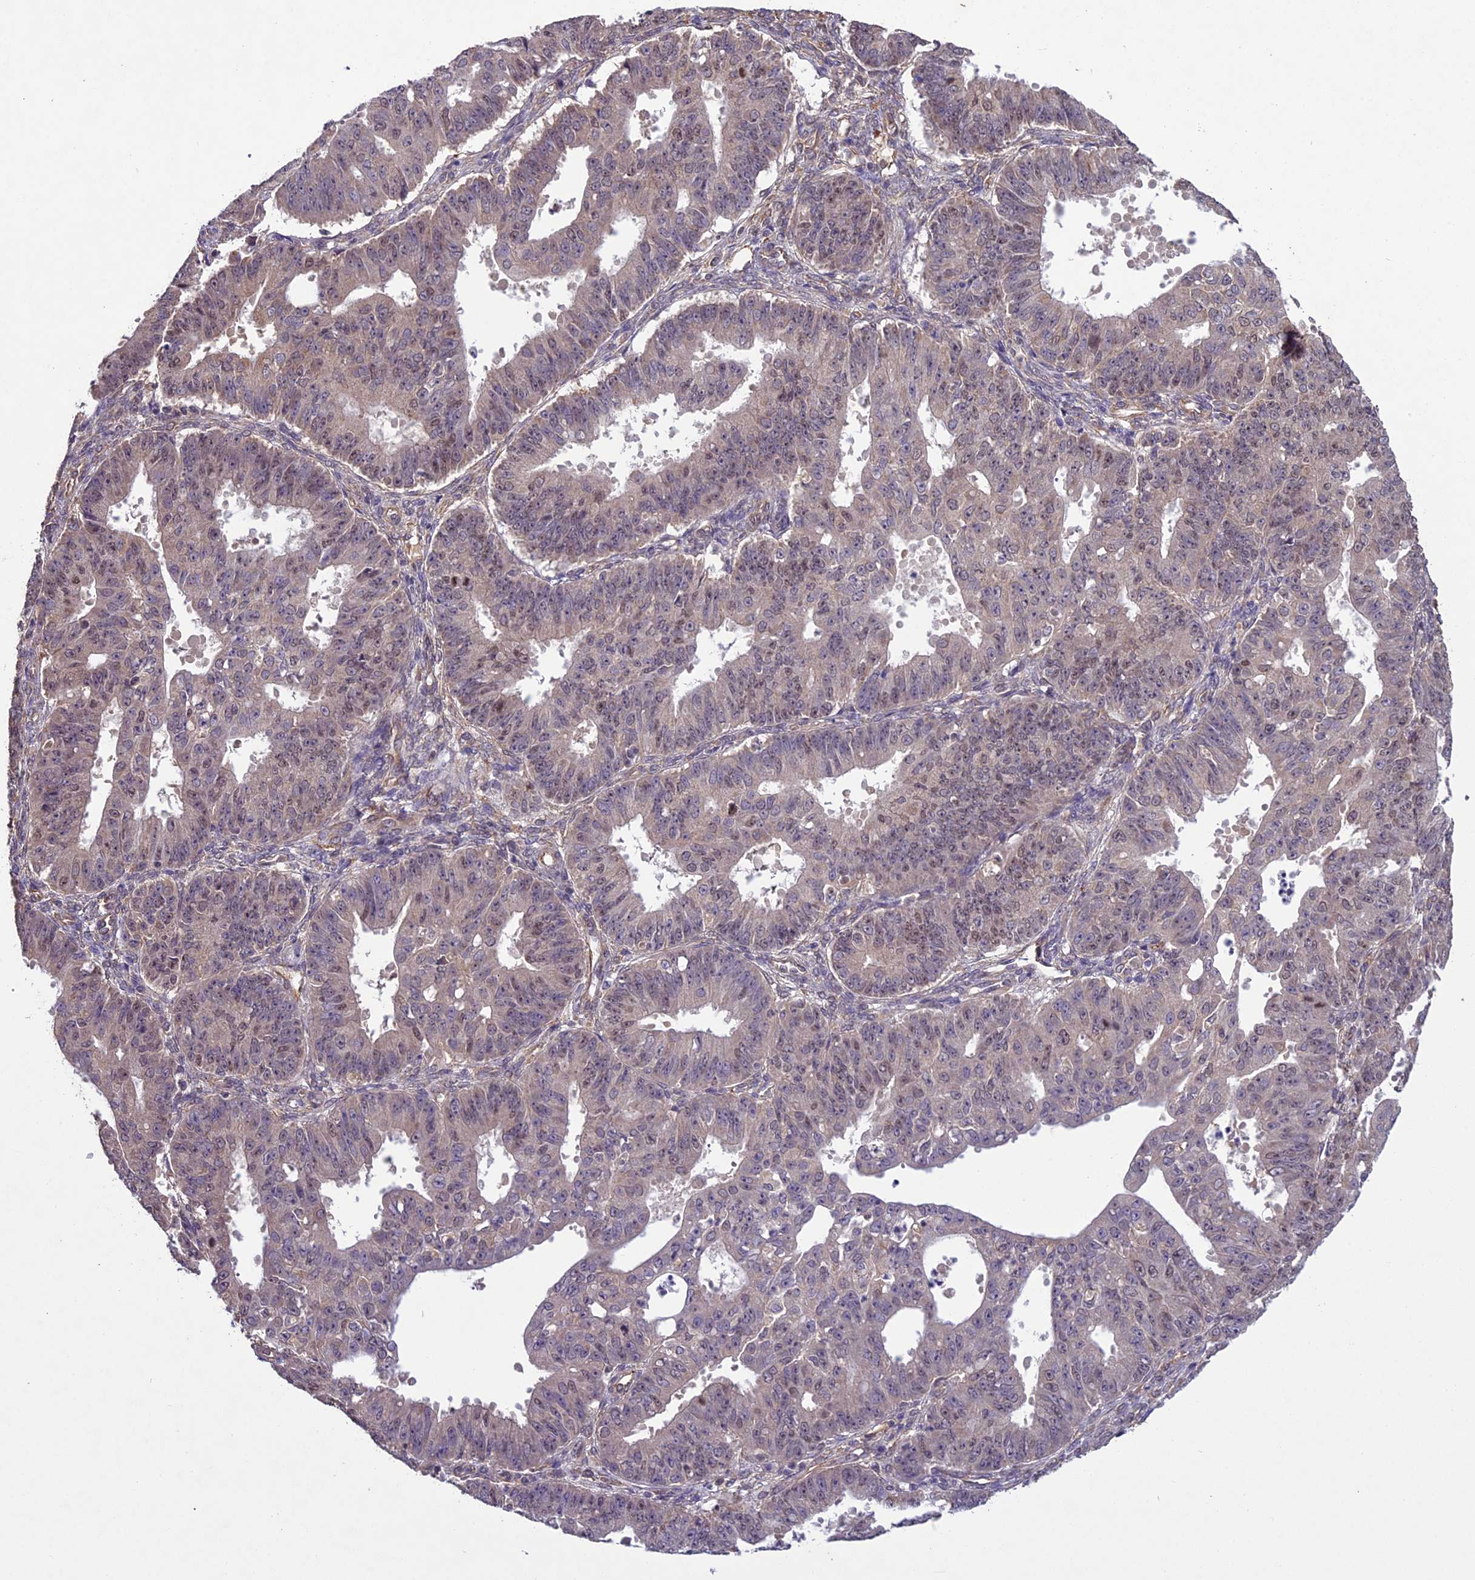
{"staining": {"intensity": "moderate", "quantity": "<25%", "location": "cytoplasmic/membranous,nuclear"}, "tissue": "ovarian cancer", "cell_type": "Tumor cells", "image_type": "cancer", "snomed": [{"axis": "morphology", "description": "Carcinoma, endometroid"}, {"axis": "topography", "description": "Appendix"}, {"axis": "topography", "description": "Ovary"}], "caption": "Immunohistochemical staining of human ovarian endometroid carcinoma shows low levels of moderate cytoplasmic/membranous and nuclear protein expression in approximately <25% of tumor cells. (IHC, brightfield microscopy, high magnification).", "gene": "C3orf70", "patient": {"sex": "female", "age": 42}}